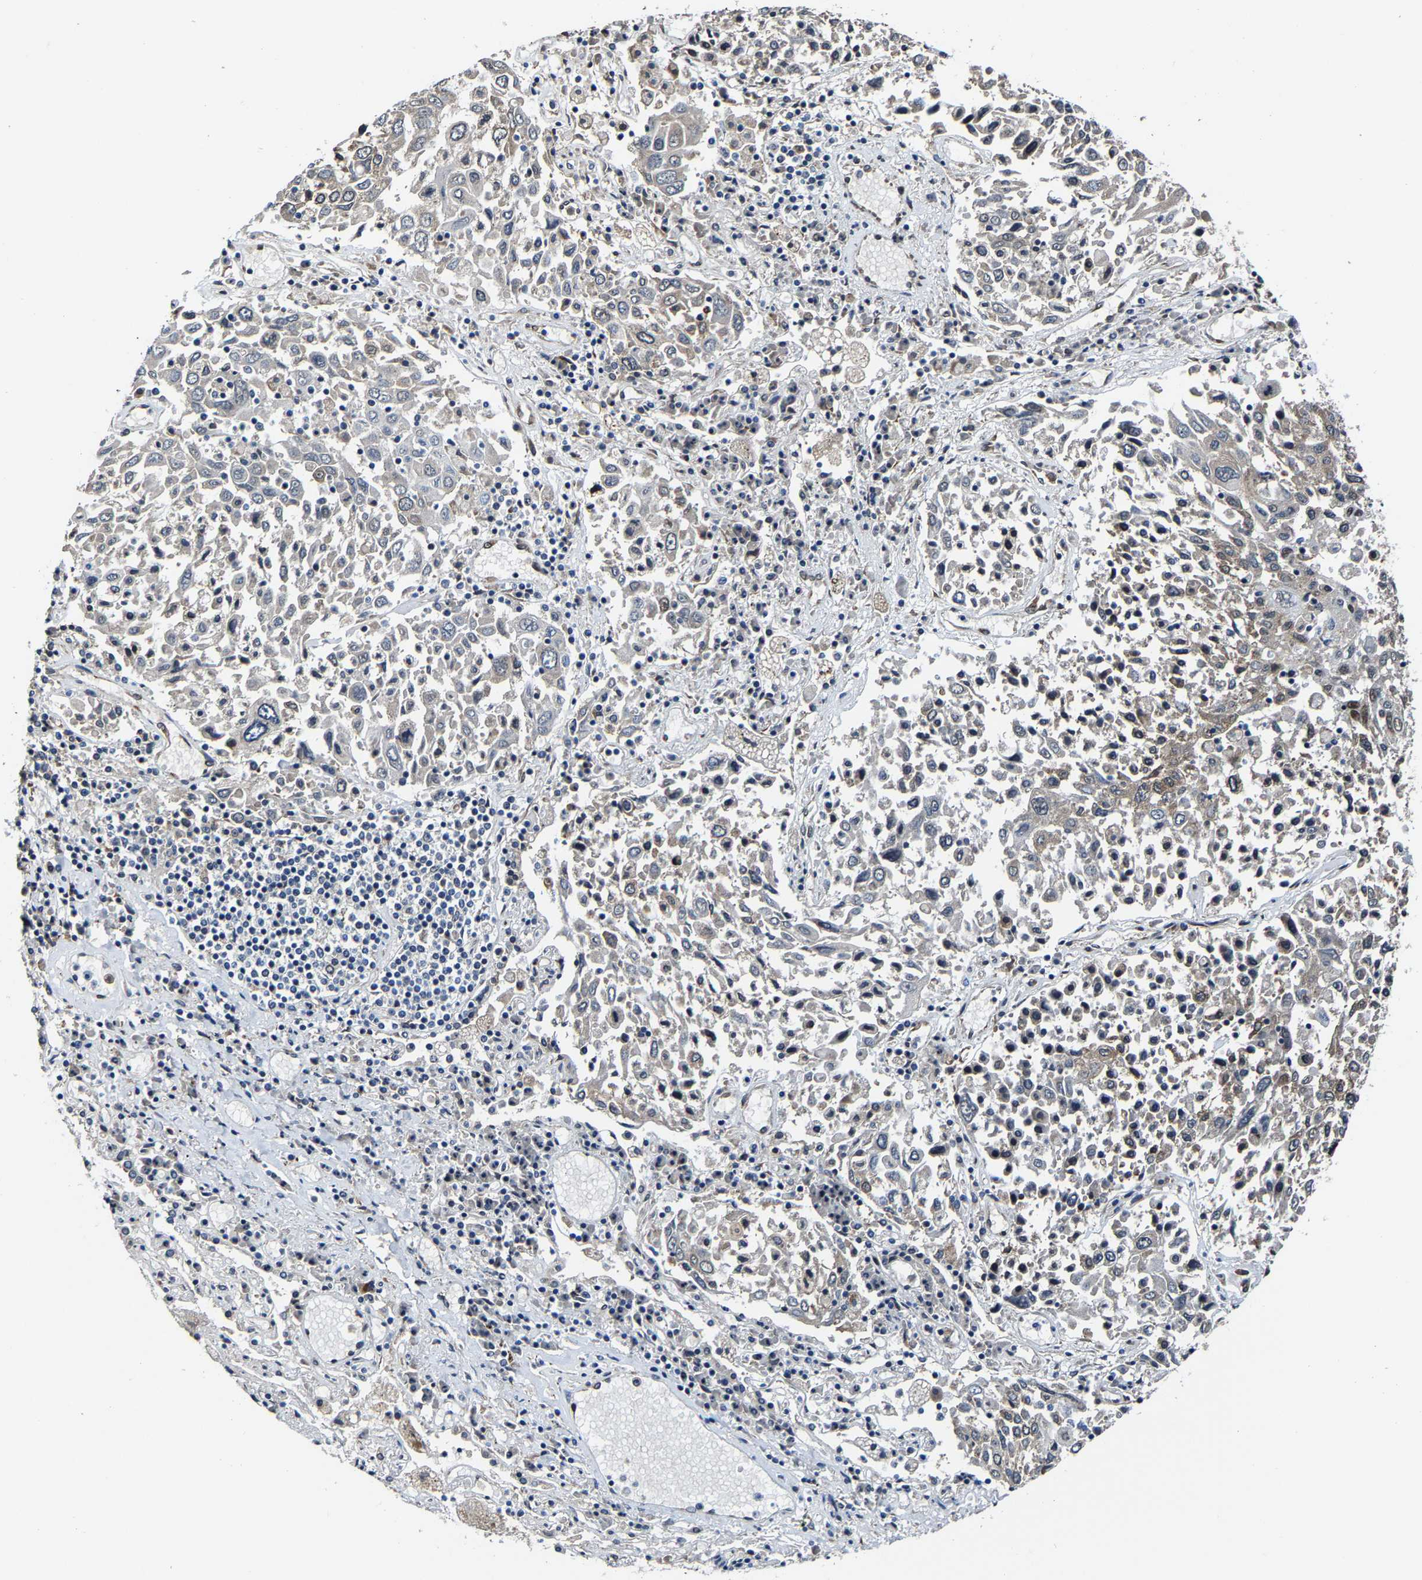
{"staining": {"intensity": "strong", "quantity": "<25%", "location": "nuclear"}, "tissue": "lung cancer", "cell_type": "Tumor cells", "image_type": "cancer", "snomed": [{"axis": "morphology", "description": "Squamous cell carcinoma, NOS"}, {"axis": "topography", "description": "Lung"}], "caption": "Tumor cells demonstrate medium levels of strong nuclear expression in approximately <25% of cells in human lung squamous cell carcinoma.", "gene": "METTL1", "patient": {"sex": "male", "age": 65}}